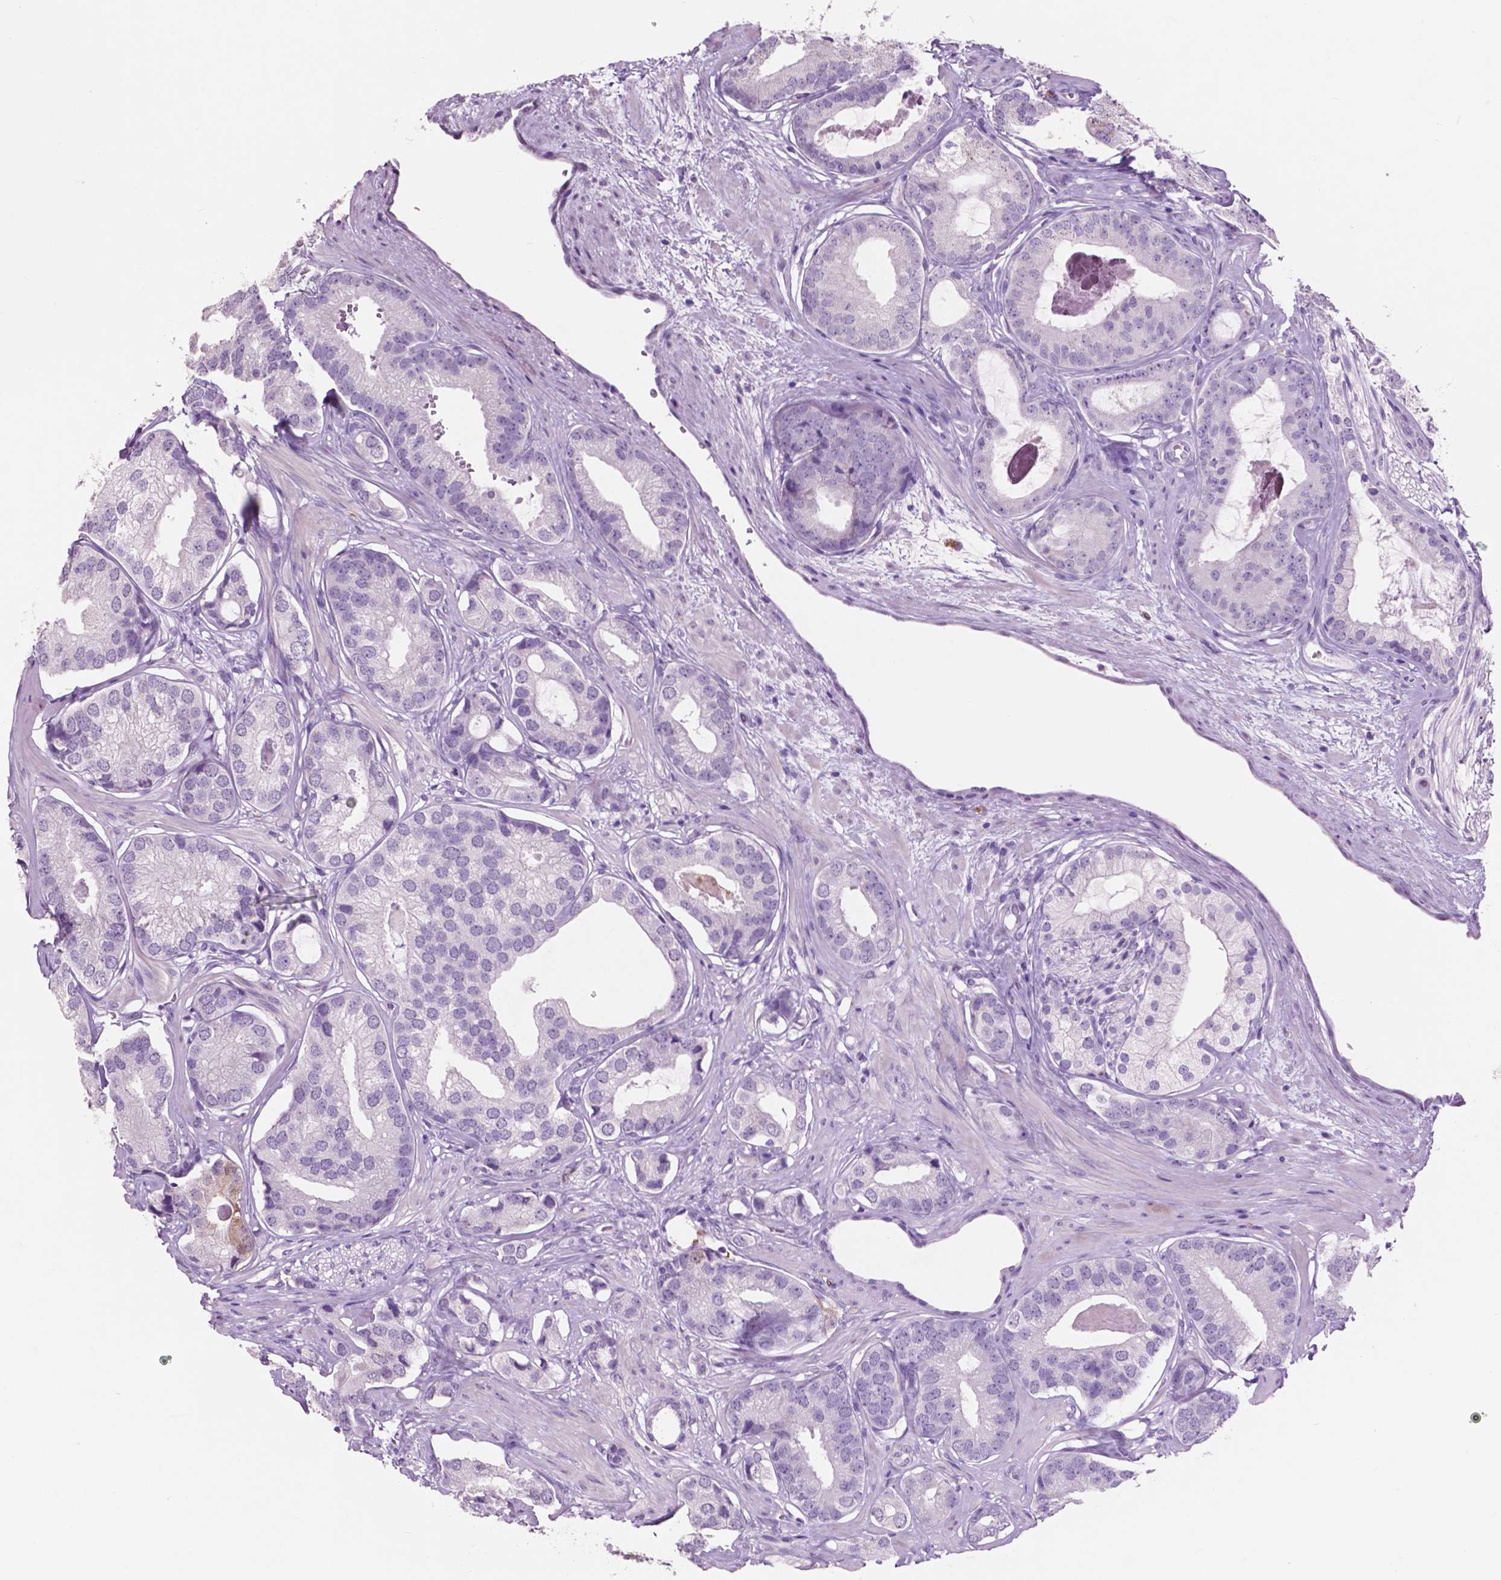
{"staining": {"intensity": "negative", "quantity": "none", "location": "none"}, "tissue": "prostate cancer", "cell_type": "Tumor cells", "image_type": "cancer", "snomed": [{"axis": "morphology", "description": "Adenocarcinoma, Low grade"}, {"axis": "topography", "description": "Prostate"}], "caption": "An immunohistochemistry image of prostate cancer (adenocarcinoma (low-grade)) is shown. There is no staining in tumor cells of prostate cancer (adenocarcinoma (low-grade)). The staining was performed using DAB (3,3'-diaminobenzidine) to visualize the protein expression in brown, while the nuclei were stained in blue with hematoxylin (Magnification: 20x).", "gene": "IDO1", "patient": {"sex": "male", "age": 61}}